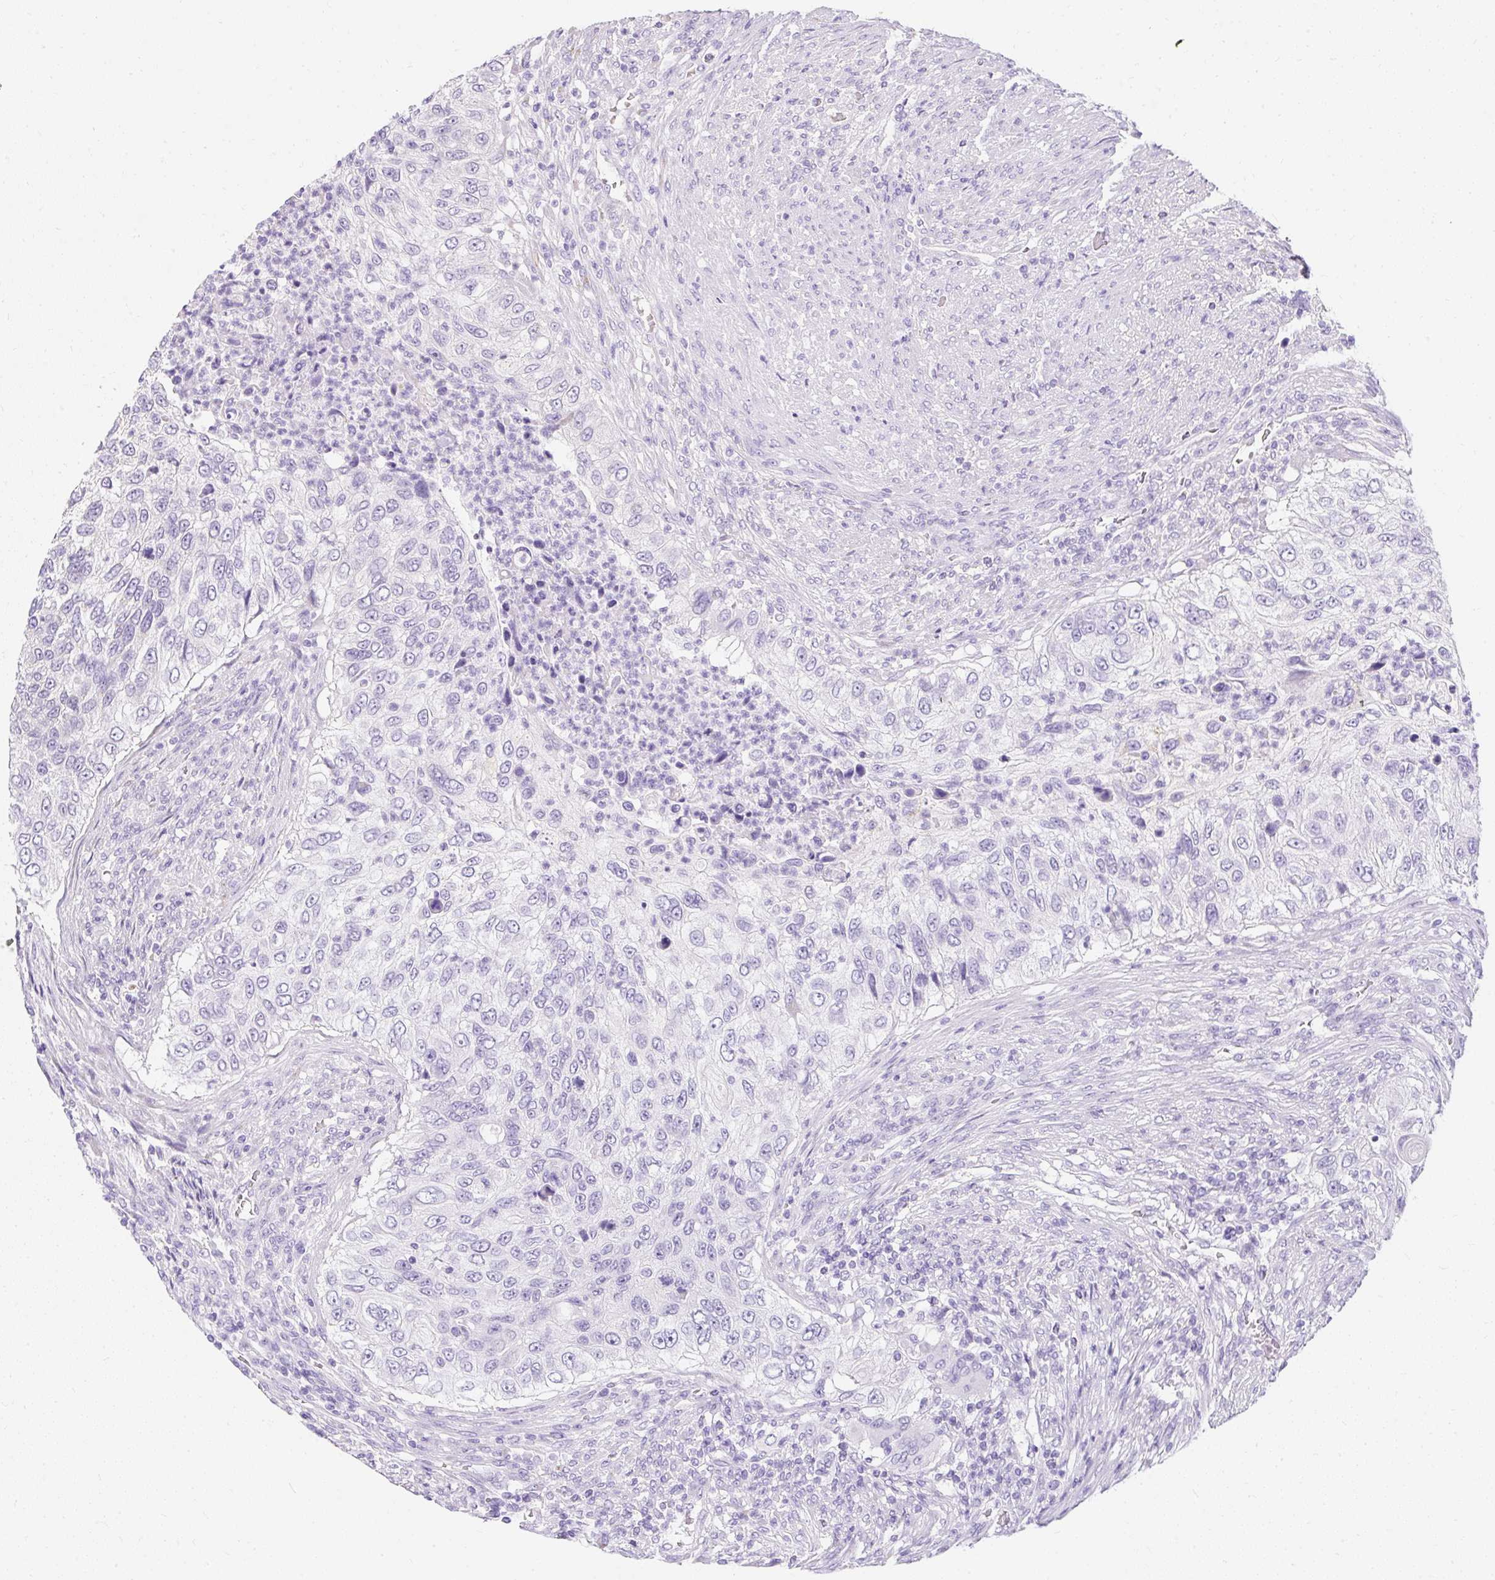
{"staining": {"intensity": "negative", "quantity": "none", "location": "none"}, "tissue": "urothelial cancer", "cell_type": "Tumor cells", "image_type": "cancer", "snomed": [{"axis": "morphology", "description": "Urothelial carcinoma, High grade"}, {"axis": "topography", "description": "Urinary bladder"}], "caption": "This is a photomicrograph of immunohistochemistry staining of high-grade urothelial carcinoma, which shows no staining in tumor cells. The staining is performed using DAB (3,3'-diaminobenzidine) brown chromogen with nuclei counter-stained in using hematoxylin.", "gene": "DTX4", "patient": {"sex": "female", "age": 60}}